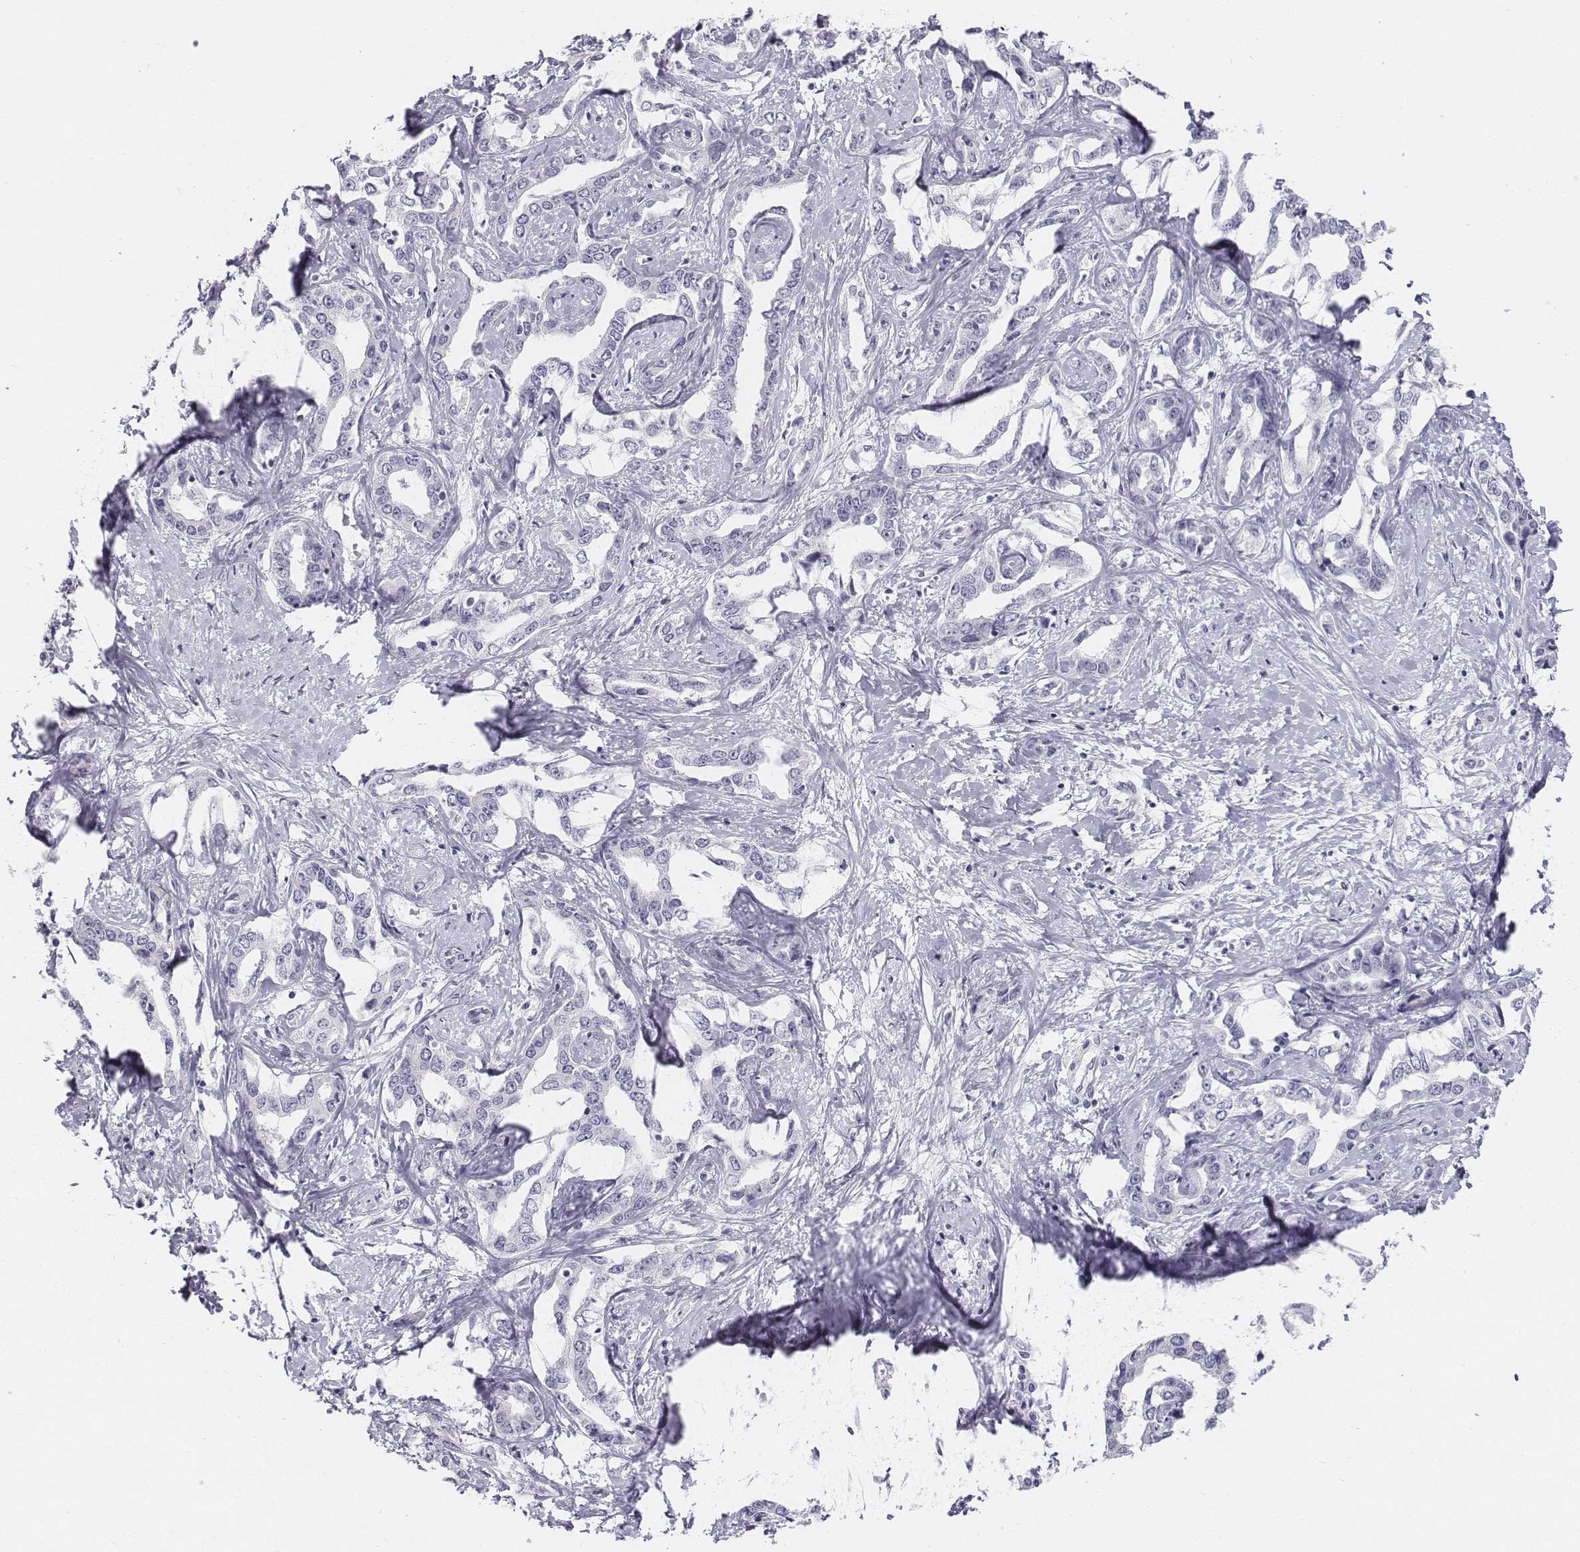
{"staining": {"intensity": "negative", "quantity": "none", "location": "none"}, "tissue": "liver cancer", "cell_type": "Tumor cells", "image_type": "cancer", "snomed": [{"axis": "morphology", "description": "Cholangiocarcinoma"}, {"axis": "topography", "description": "Liver"}], "caption": "Immunohistochemistry photomicrograph of neoplastic tissue: human liver cholangiocarcinoma stained with DAB demonstrates no significant protein positivity in tumor cells.", "gene": "TH", "patient": {"sex": "male", "age": 59}}